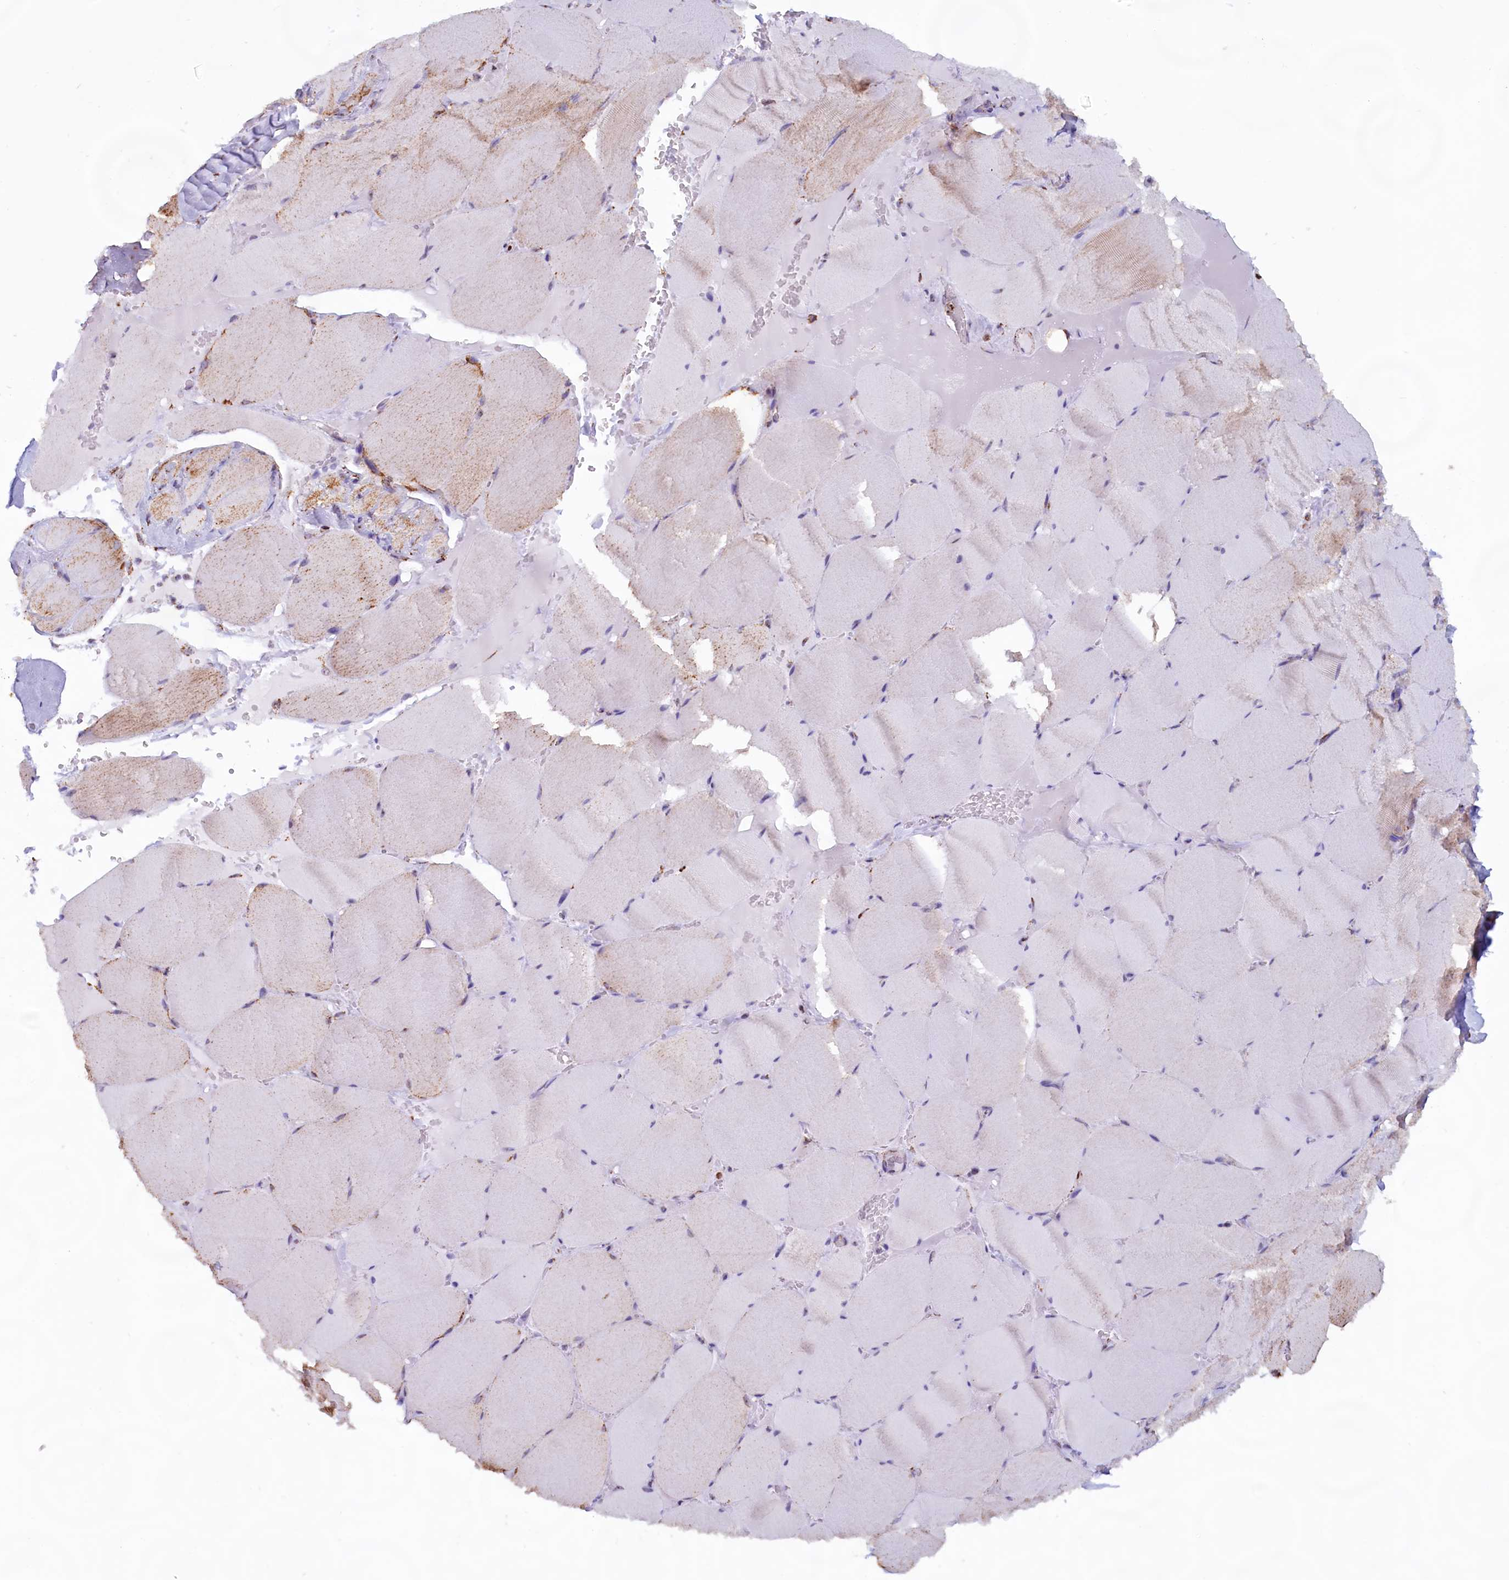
{"staining": {"intensity": "weak", "quantity": "25%-75%", "location": "cytoplasmic/membranous"}, "tissue": "skeletal muscle", "cell_type": "Myocytes", "image_type": "normal", "snomed": [{"axis": "morphology", "description": "Normal tissue, NOS"}, {"axis": "topography", "description": "Skeletal muscle"}, {"axis": "topography", "description": "Head-Neck"}], "caption": "Benign skeletal muscle exhibits weak cytoplasmic/membranous staining in approximately 25%-75% of myocytes, visualized by immunohistochemistry. (Brightfield microscopy of DAB IHC at high magnification).", "gene": "C1D", "patient": {"sex": "male", "age": 66}}